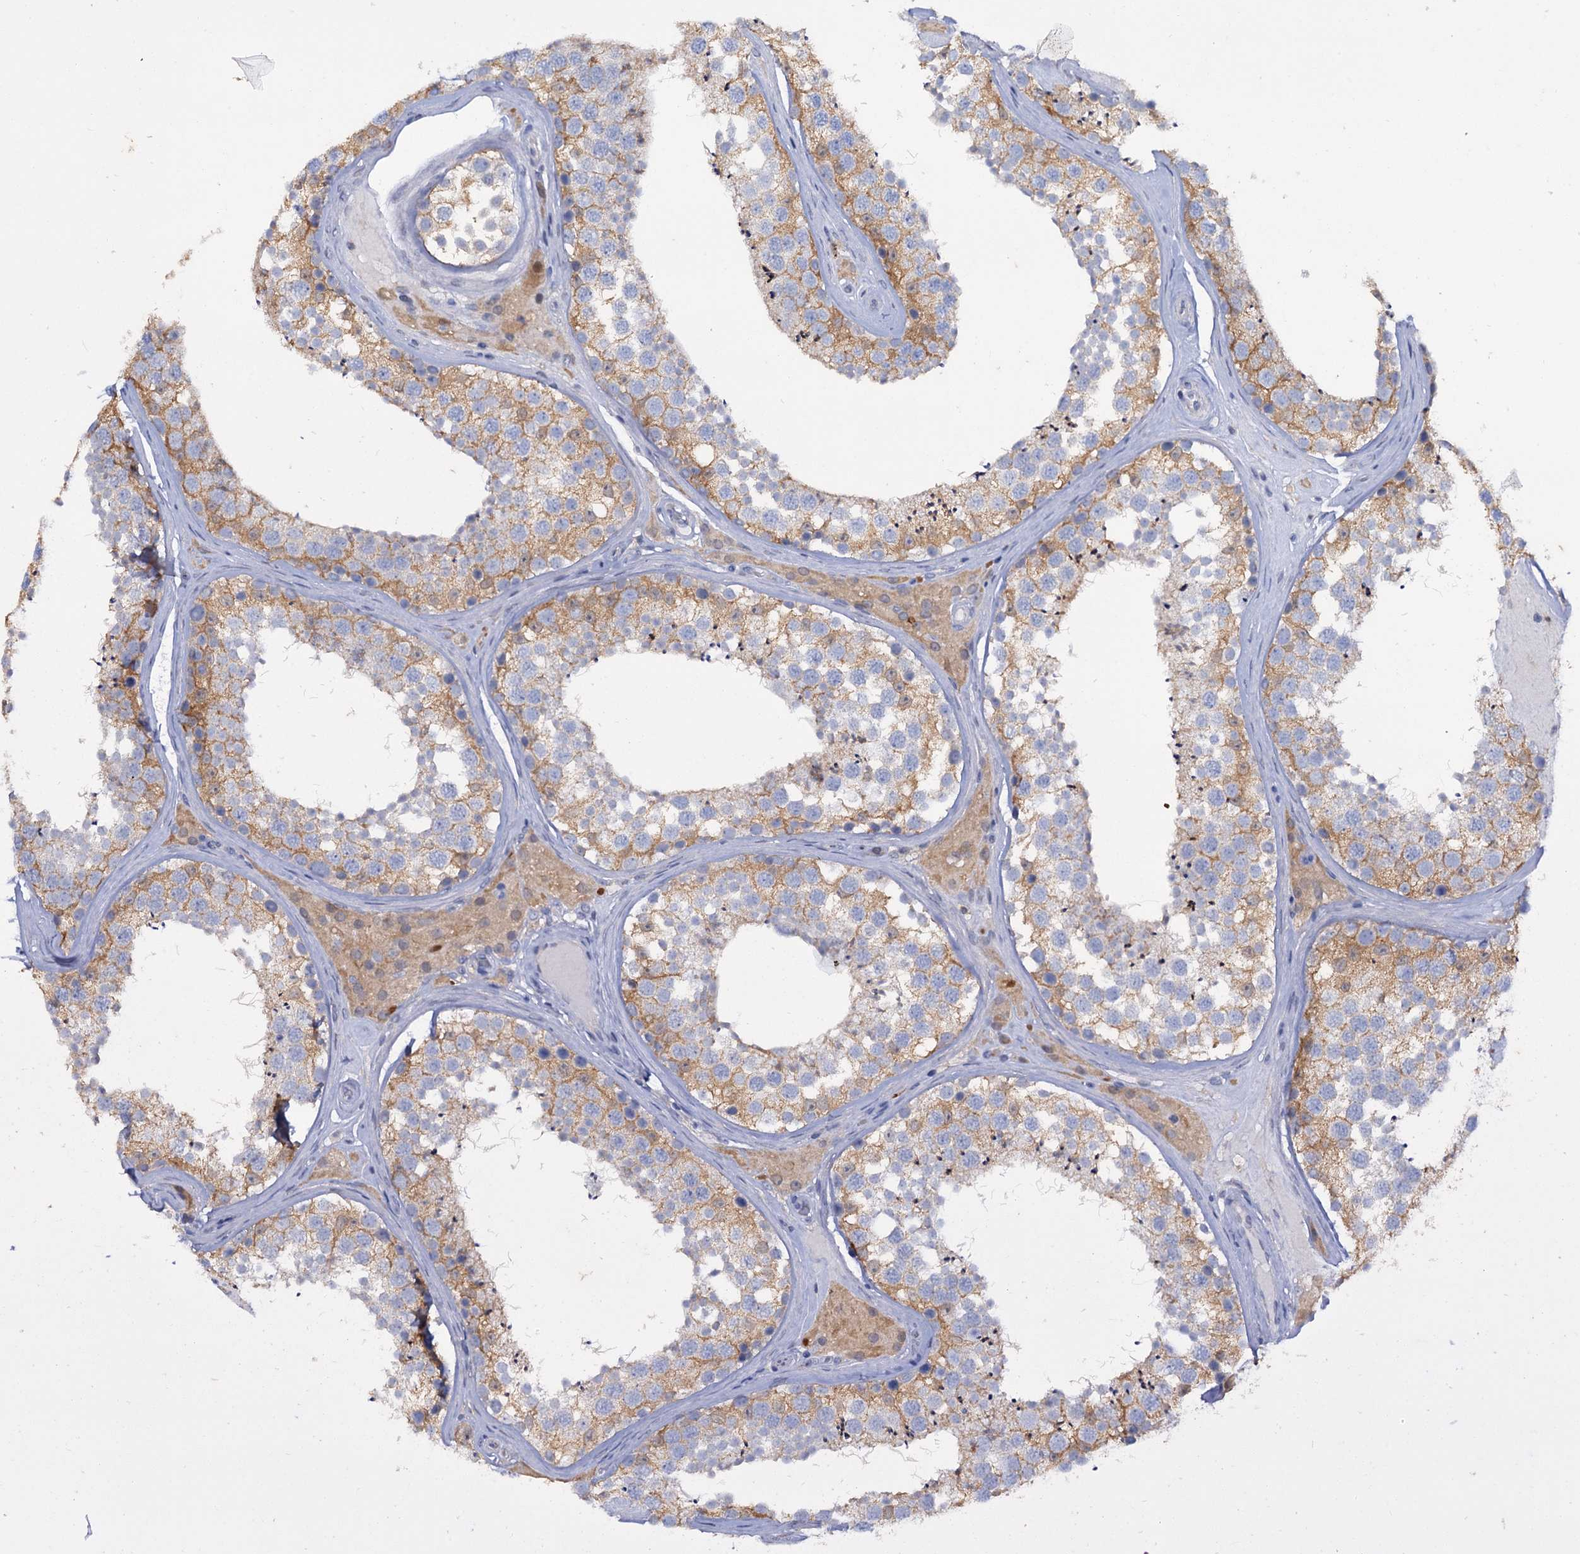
{"staining": {"intensity": "moderate", "quantity": "25%-75%", "location": "cytoplasmic/membranous"}, "tissue": "testis", "cell_type": "Cells in seminiferous ducts", "image_type": "normal", "snomed": [{"axis": "morphology", "description": "Normal tissue, NOS"}, {"axis": "topography", "description": "Testis"}], "caption": "Normal testis exhibits moderate cytoplasmic/membranous expression in approximately 25%-75% of cells in seminiferous ducts The protein is stained brown, and the nuclei are stained in blue (DAB IHC with brightfield microscopy, high magnification)..", "gene": "MID1IP1", "patient": {"sex": "male", "age": 46}}